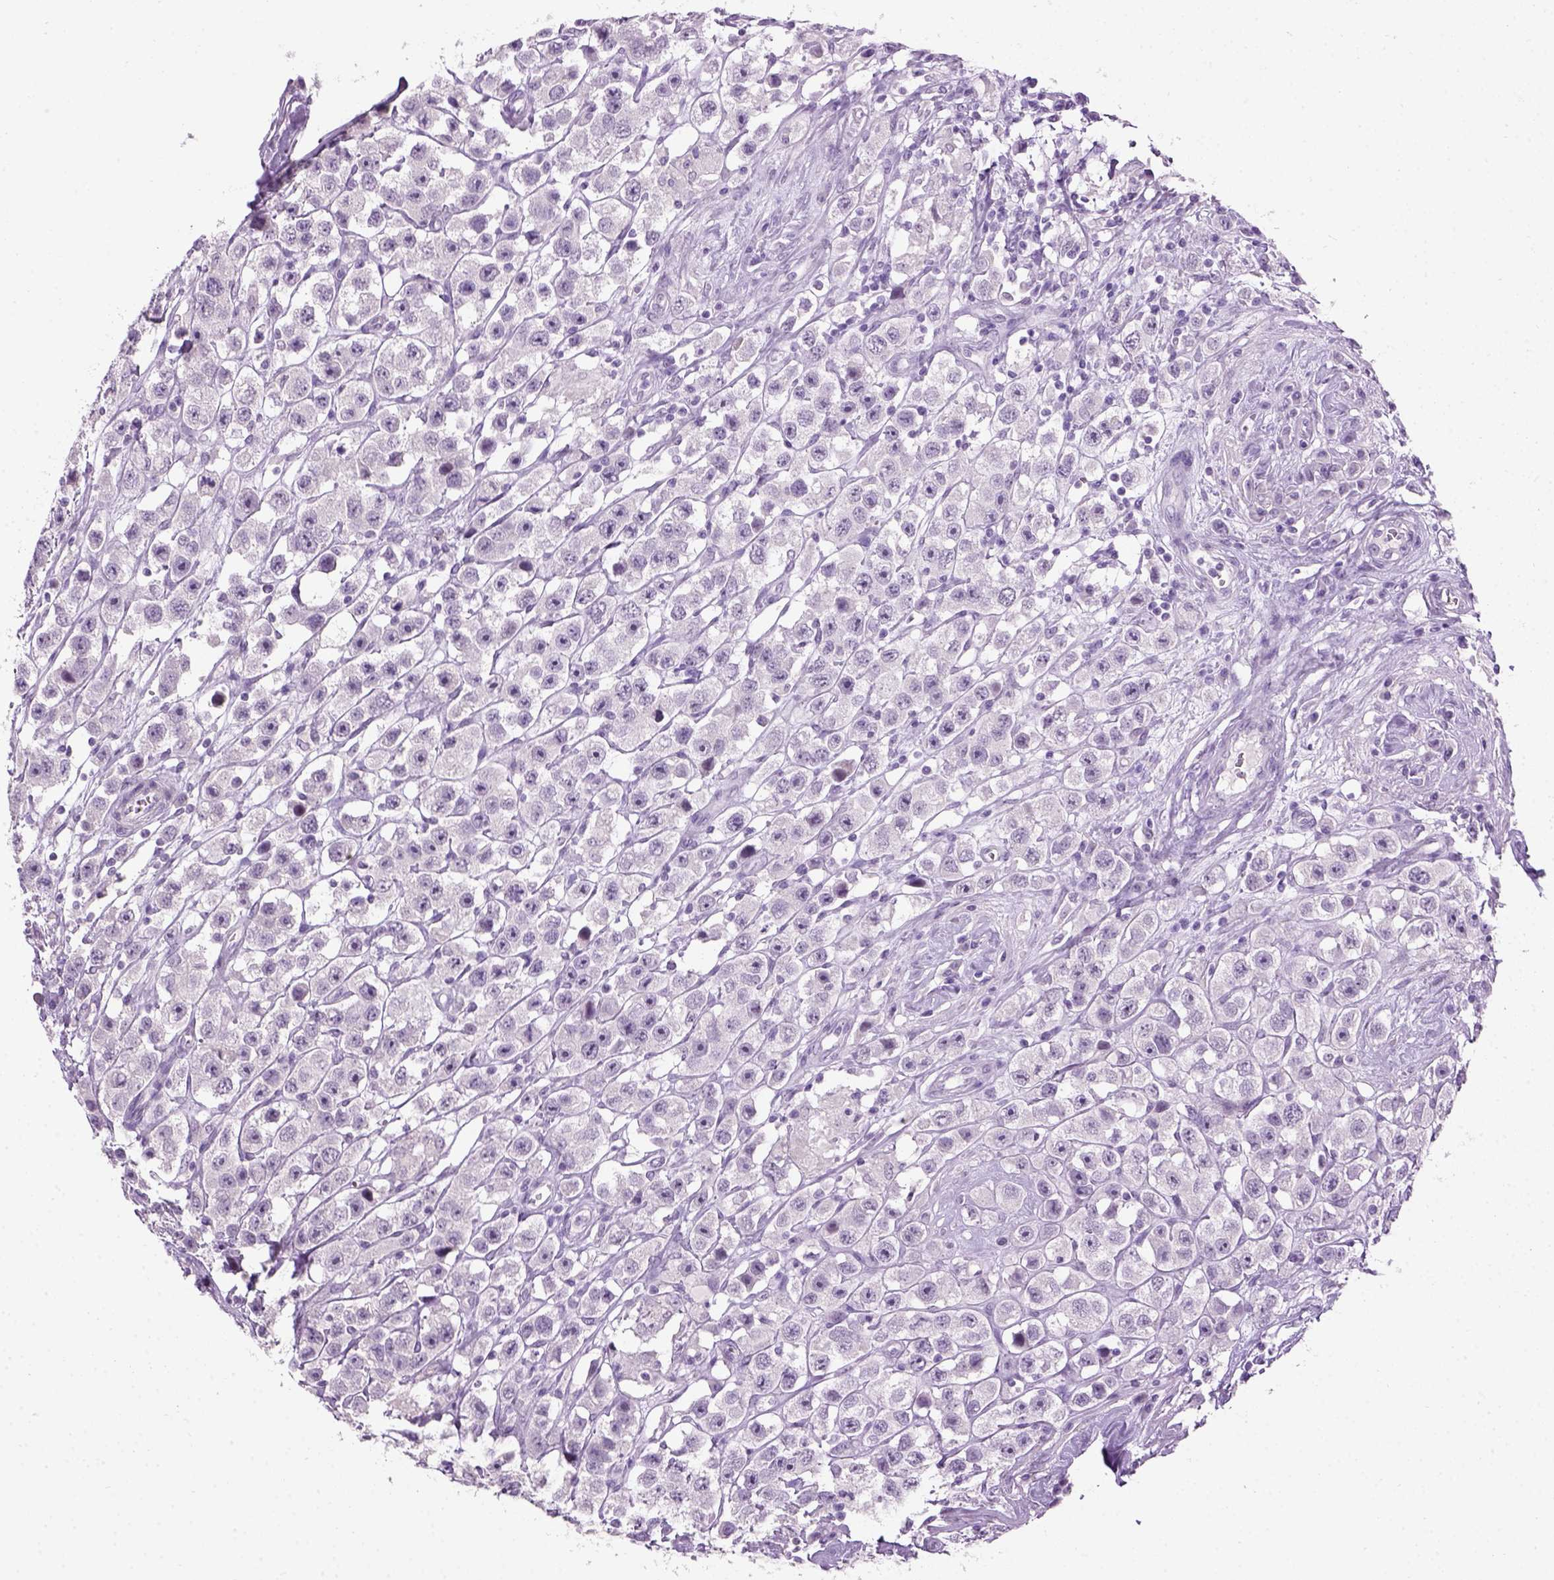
{"staining": {"intensity": "negative", "quantity": "none", "location": "none"}, "tissue": "testis cancer", "cell_type": "Tumor cells", "image_type": "cancer", "snomed": [{"axis": "morphology", "description": "Seminoma, NOS"}, {"axis": "topography", "description": "Testis"}], "caption": "There is no significant positivity in tumor cells of seminoma (testis).", "gene": "GABRB2", "patient": {"sex": "male", "age": 45}}